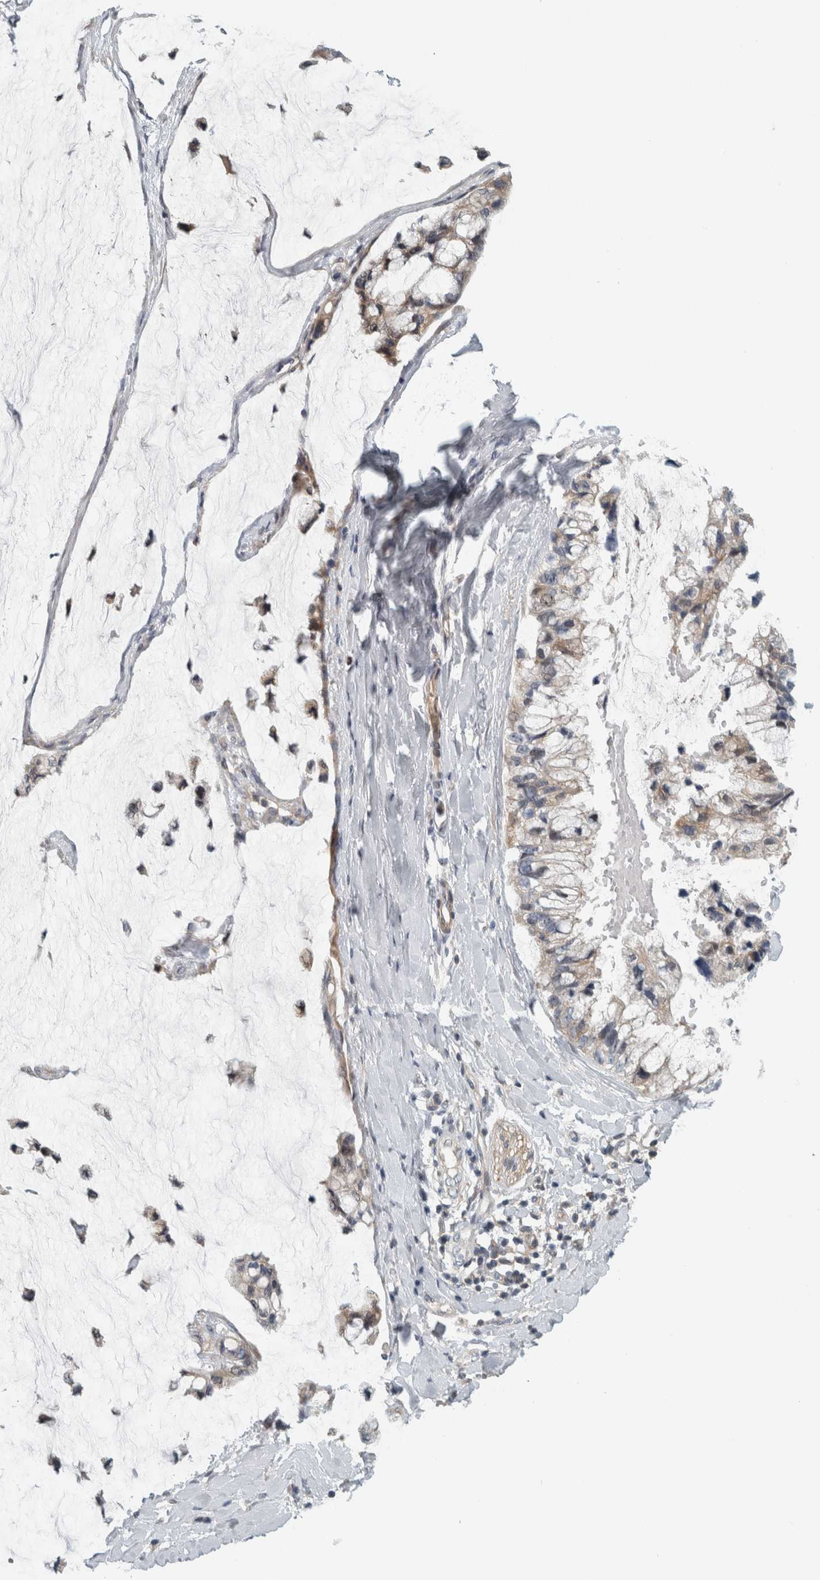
{"staining": {"intensity": "weak", "quantity": "<25%", "location": "cytoplasmic/membranous"}, "tissue": "ovarian cancer", "cell_type": "Tumor cells", "image_type": "cancer", "snomed": [{"axis": "morphology", "description": "Cystadenocarcinoma, mucinous, NOS"}, {"axis": "topography", "description": "Ovary"}], "caption": "Tumor cells are negative for protein expression in human ovarian cancer (mucinous cystadenocarcinoma).", "gene": "ZNF804B", "patient": {"sex": "female", "age": 39}}